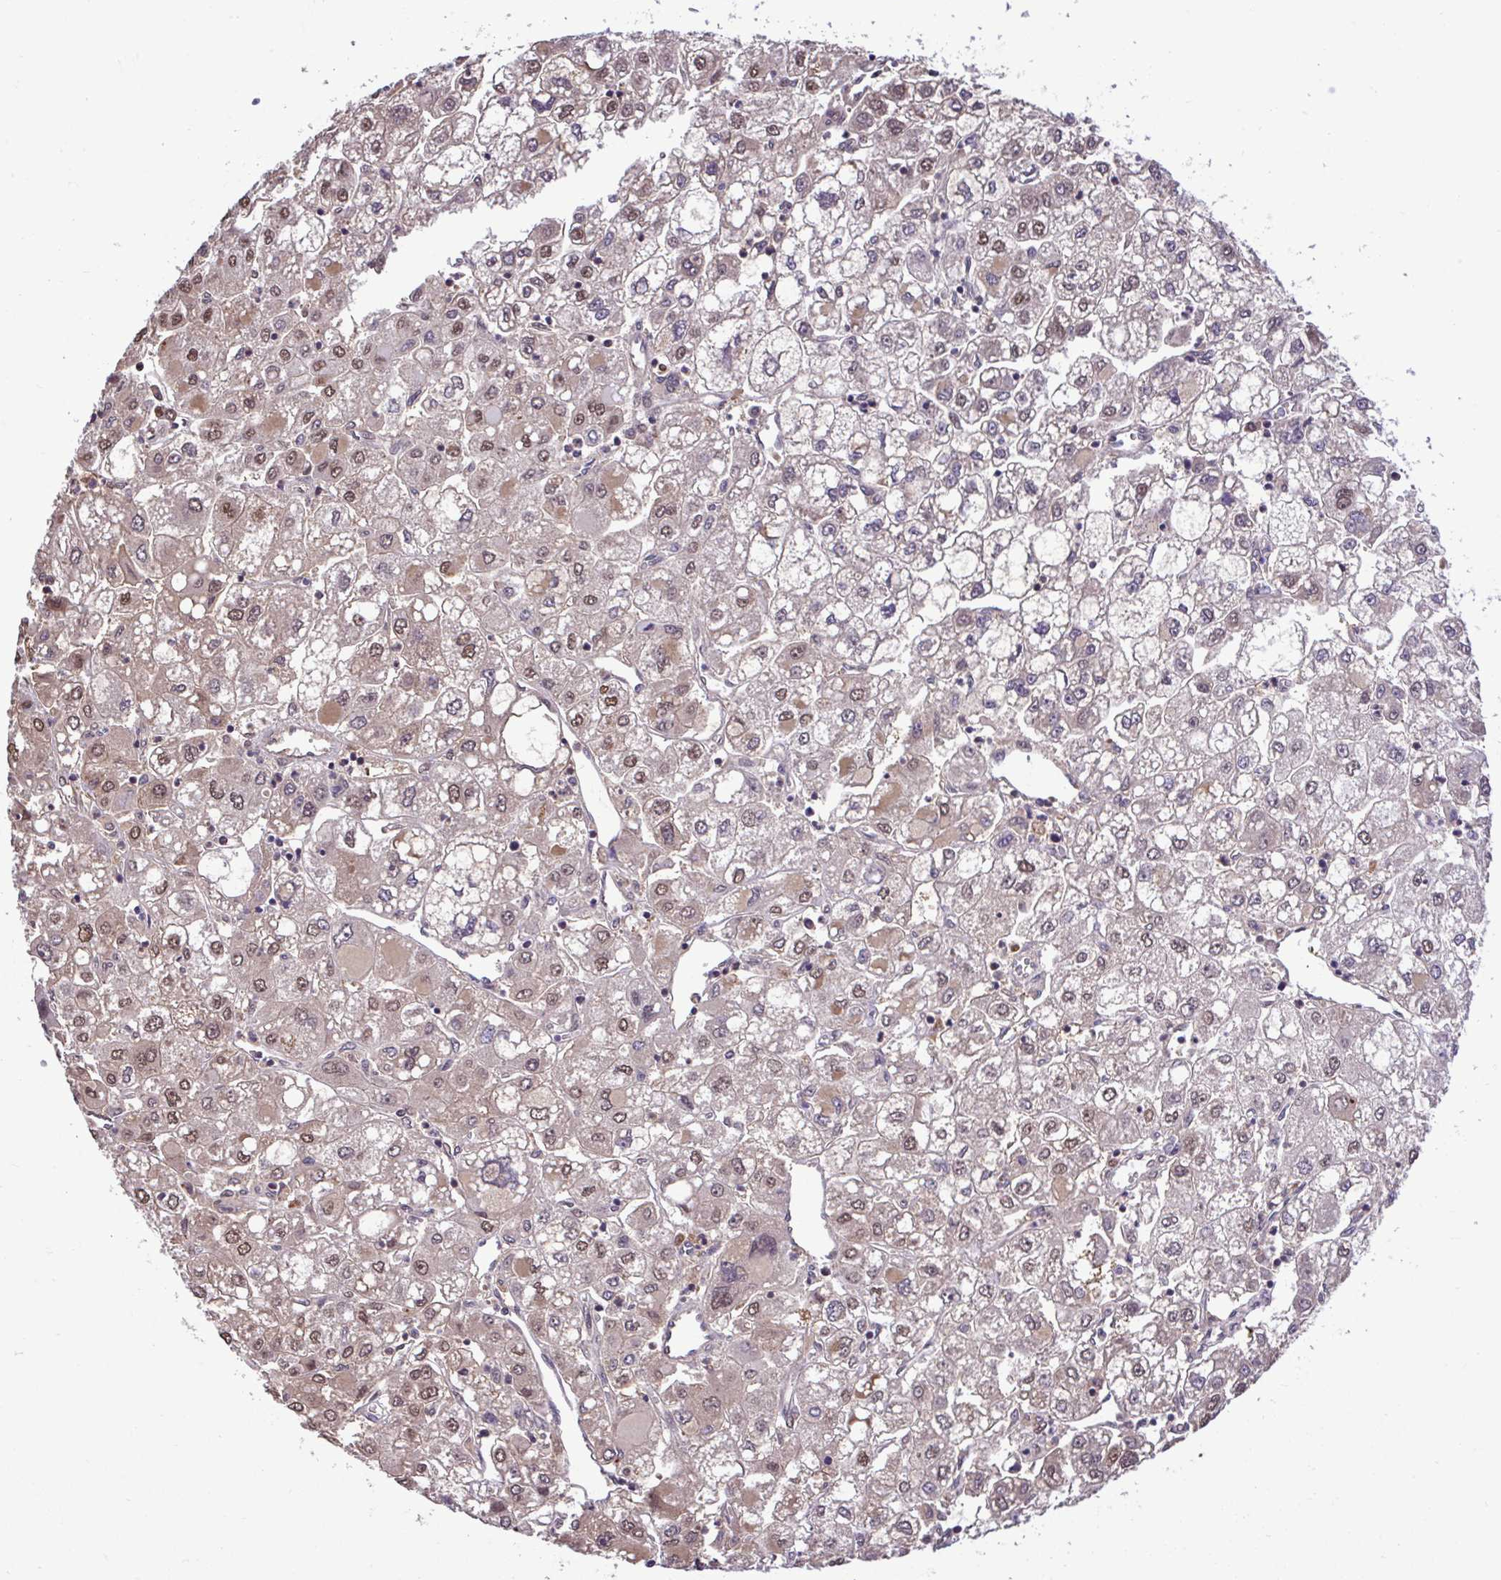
{"staining": {"intensity": "weak", "quantity": "25%-75%", "location": "nuclear"}, "tissue": "liver cancer", "cell_type": "Tumor cells", "image_type": "cancer", "snomed": [{"axis": "morphology", "description": "Carcinoma, Hepatocellular, NOS"}, {"axis": "topography", "description": "Liver"}], "caption": "Immunohistochemical staining of liver cancer (hepatocellular carcinoma) exhibits weak nuclear protein expression in approximately 25%-75% of tumor cells.", "gene": "GLIS3", "patient": {"sex": "male", "age": 40}}